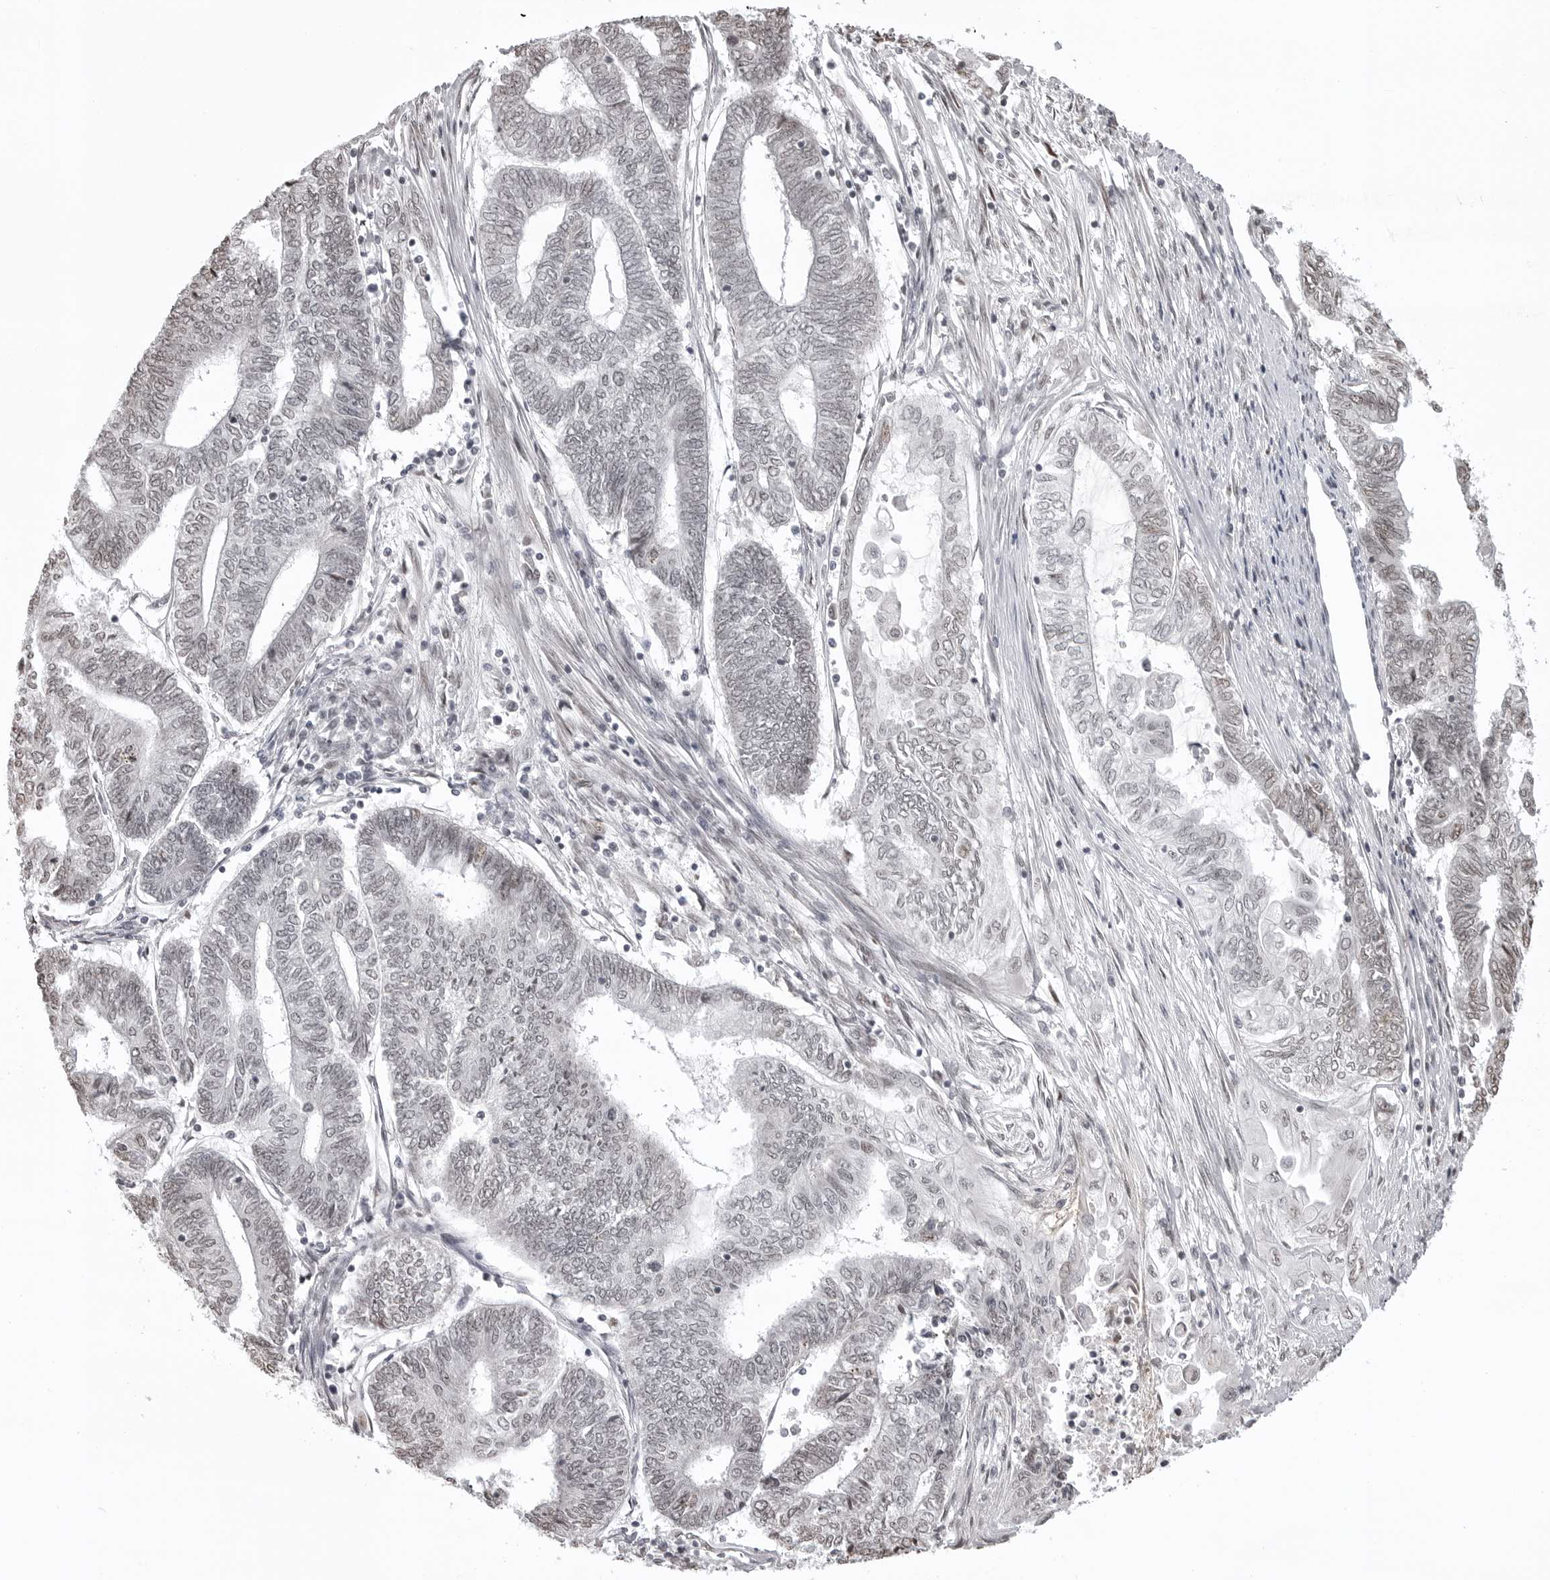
{"staining": {"intensity": "negative", "quantity": "none", "location": "none"}, "tissue": "endometrial cancer", "cell_type": "Tumor cells", "image_type": "cancer", "snomed": [{"axis": "morphology", "description": "Adenocarcinoma, NOS"}, {"axis": "topography", "description": "Uterus"}, {"axis": "topography", "description": "Endometrium"}], "caption": "High magnification brightfield microscopy of endometrial adenocarcinoma stained with DAB (3,3'-diaminobenzidine) (brown) and counterstained with hematoxylin (blue): tumor cells show no significant expression.", "gene": "PHF3", "patient": {"sex": "female", "age": 70}}